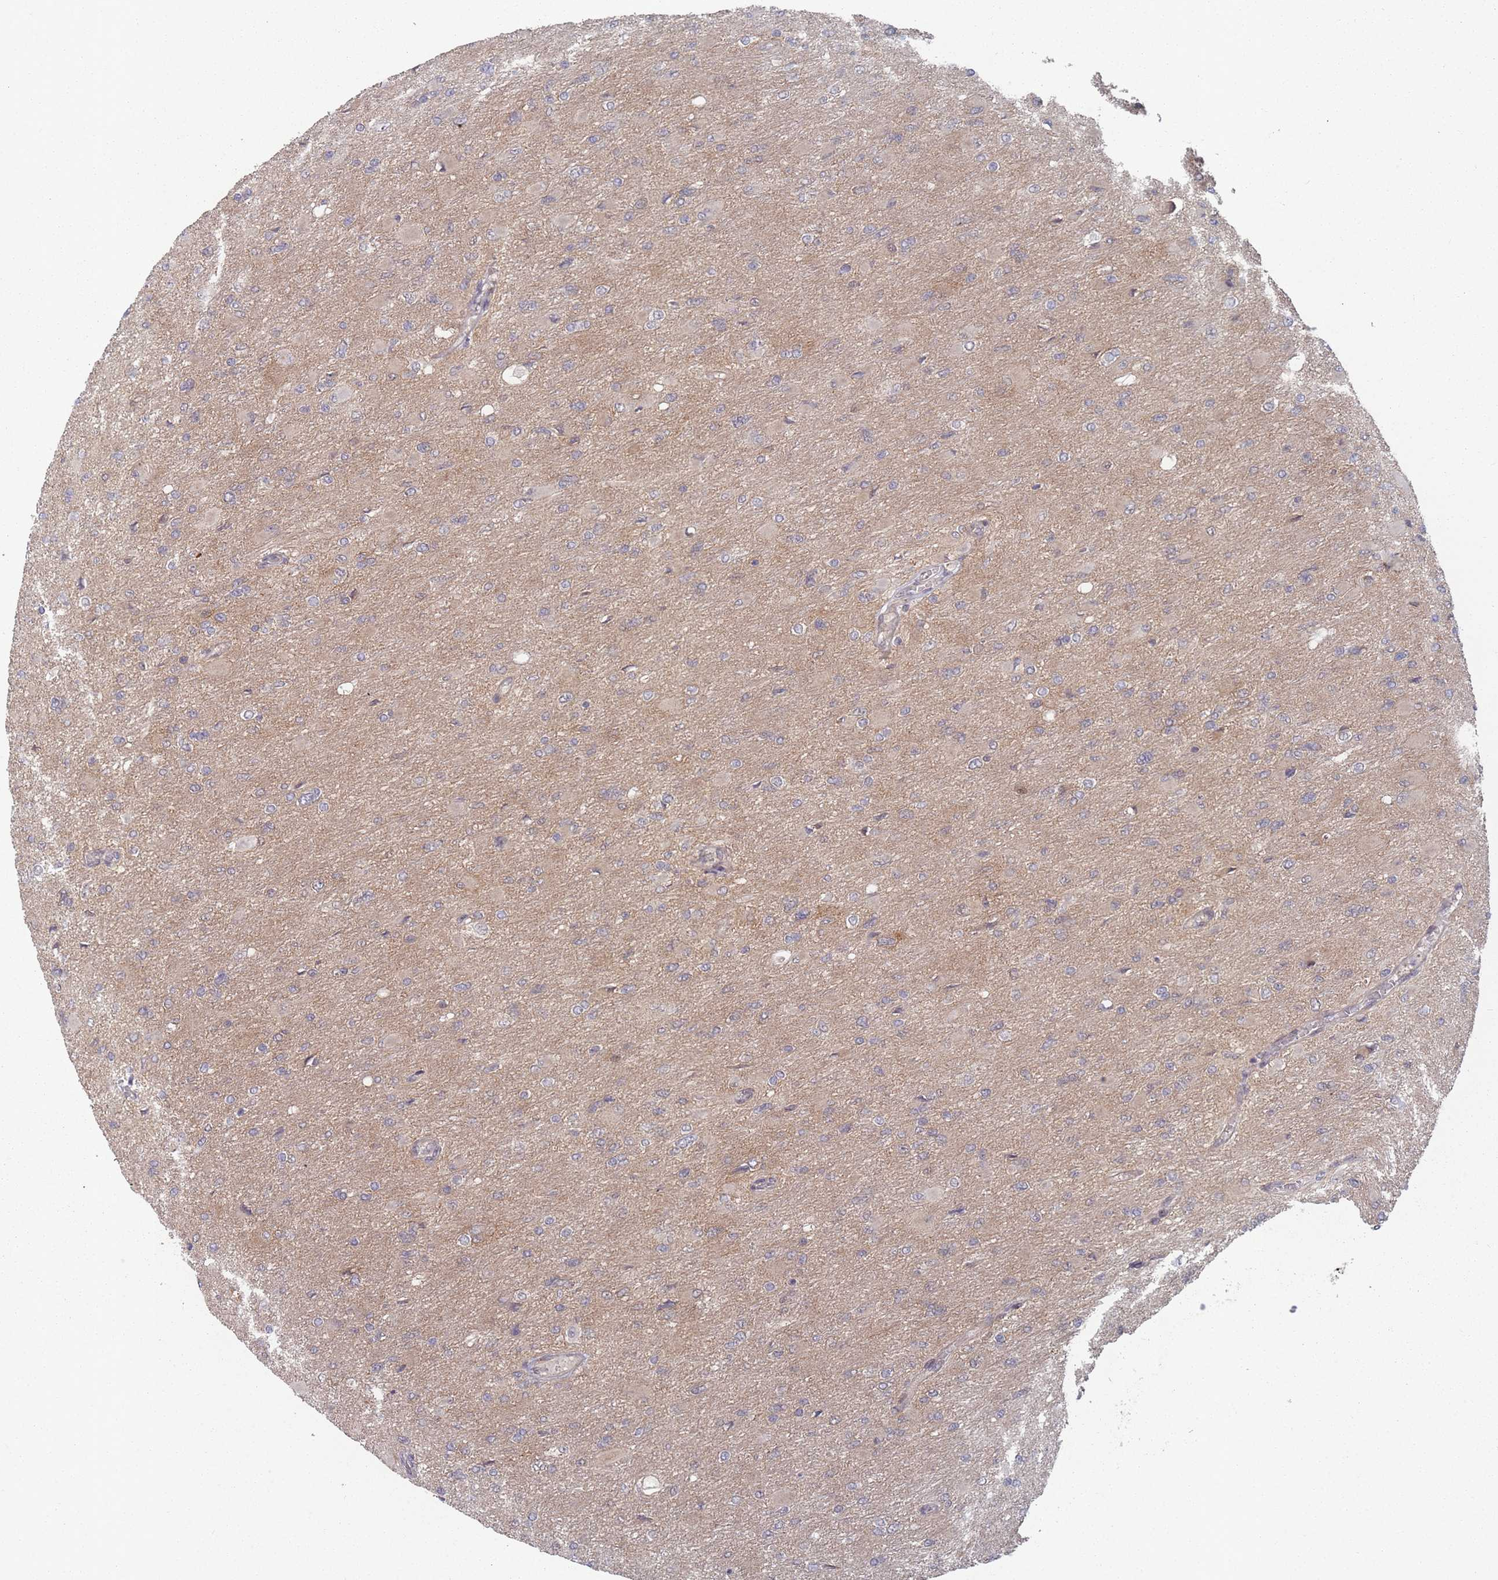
{"staining": {"intensity": "weak", "quantity": "<25%", "location": "cytoplasmic/membranous"}, "tissue": "glioma", "cell_type": "Tumor cells", "image_type": "cancer", "snomed": [{"axis": "morphology", "description": "Glioma, malignant, High grade"}, {"axis": "topography", "description": "Cerebral cortex"}], "caption": "Immunohistochemistry micrograph of human glioma stained for a protein (brown), which shows no expression in tumor cells.", "gene": "CNTRL", "patient": {"sex": "female", "age": 36}}